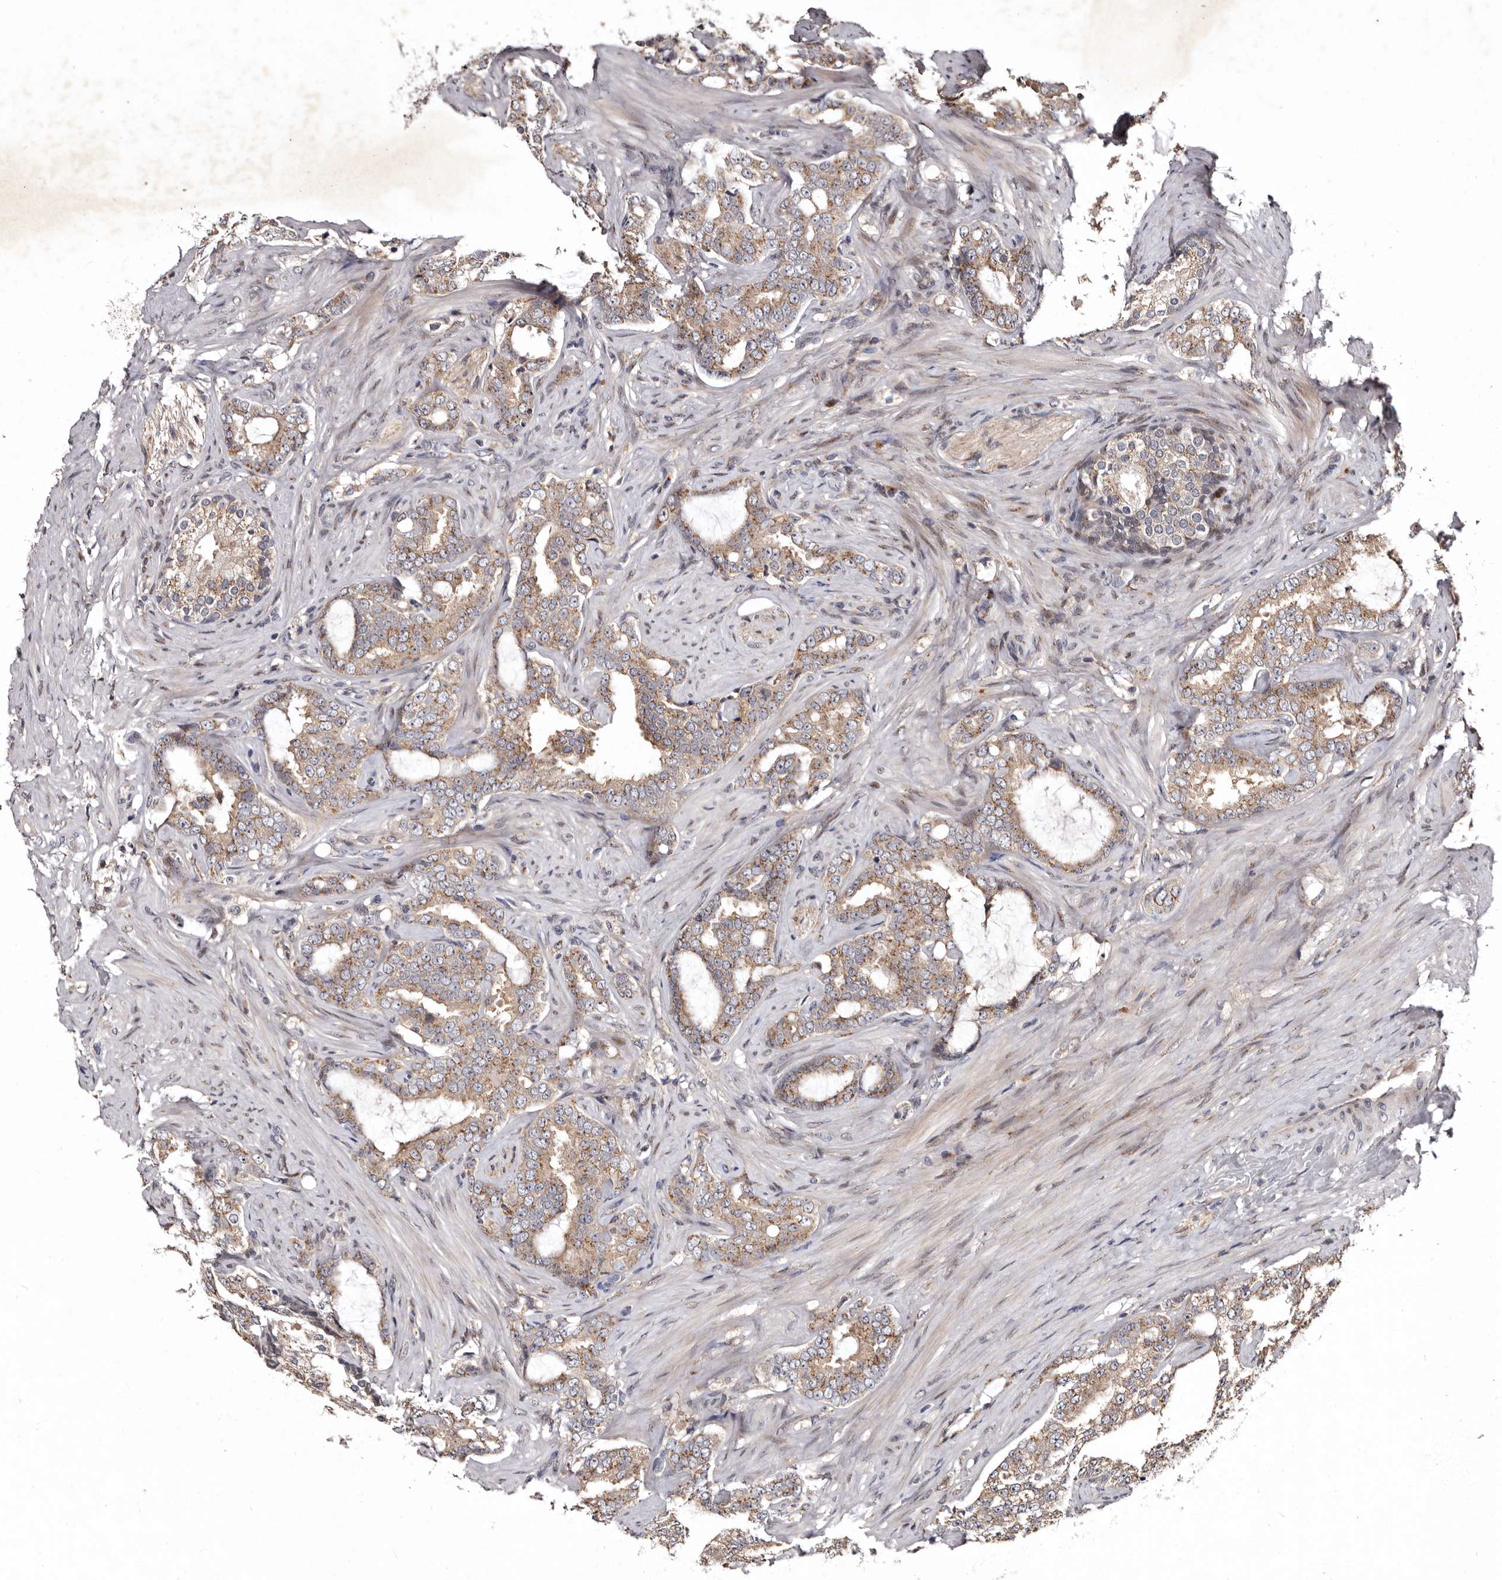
{"staining": {"intensity": "weak", "quantity": ">75%", "location": "cytoplasmic/membranous"}, "tissue": "prostate cancer", "cell_type": "Tumor cells", "image_type": "cancer", "snomed": [{"axis": "morphology", "description": "Adenocarcinoma, High grade"}, {"axis": "topography", "description": "Prostate"}], "caption": "Brown immunohistochemical staining in human adenocarcinoma (high-grade) (prostate) demonstrates weak cytoplasmic/membranous expression in about >75% of tumor cells. (DAB (3,3'-diaminobenzidine) IHC, brown staining for protein, blue staining for nuclei).", "gene": "FAM91A1", "patient": {"sex": "male", "age": 64}}